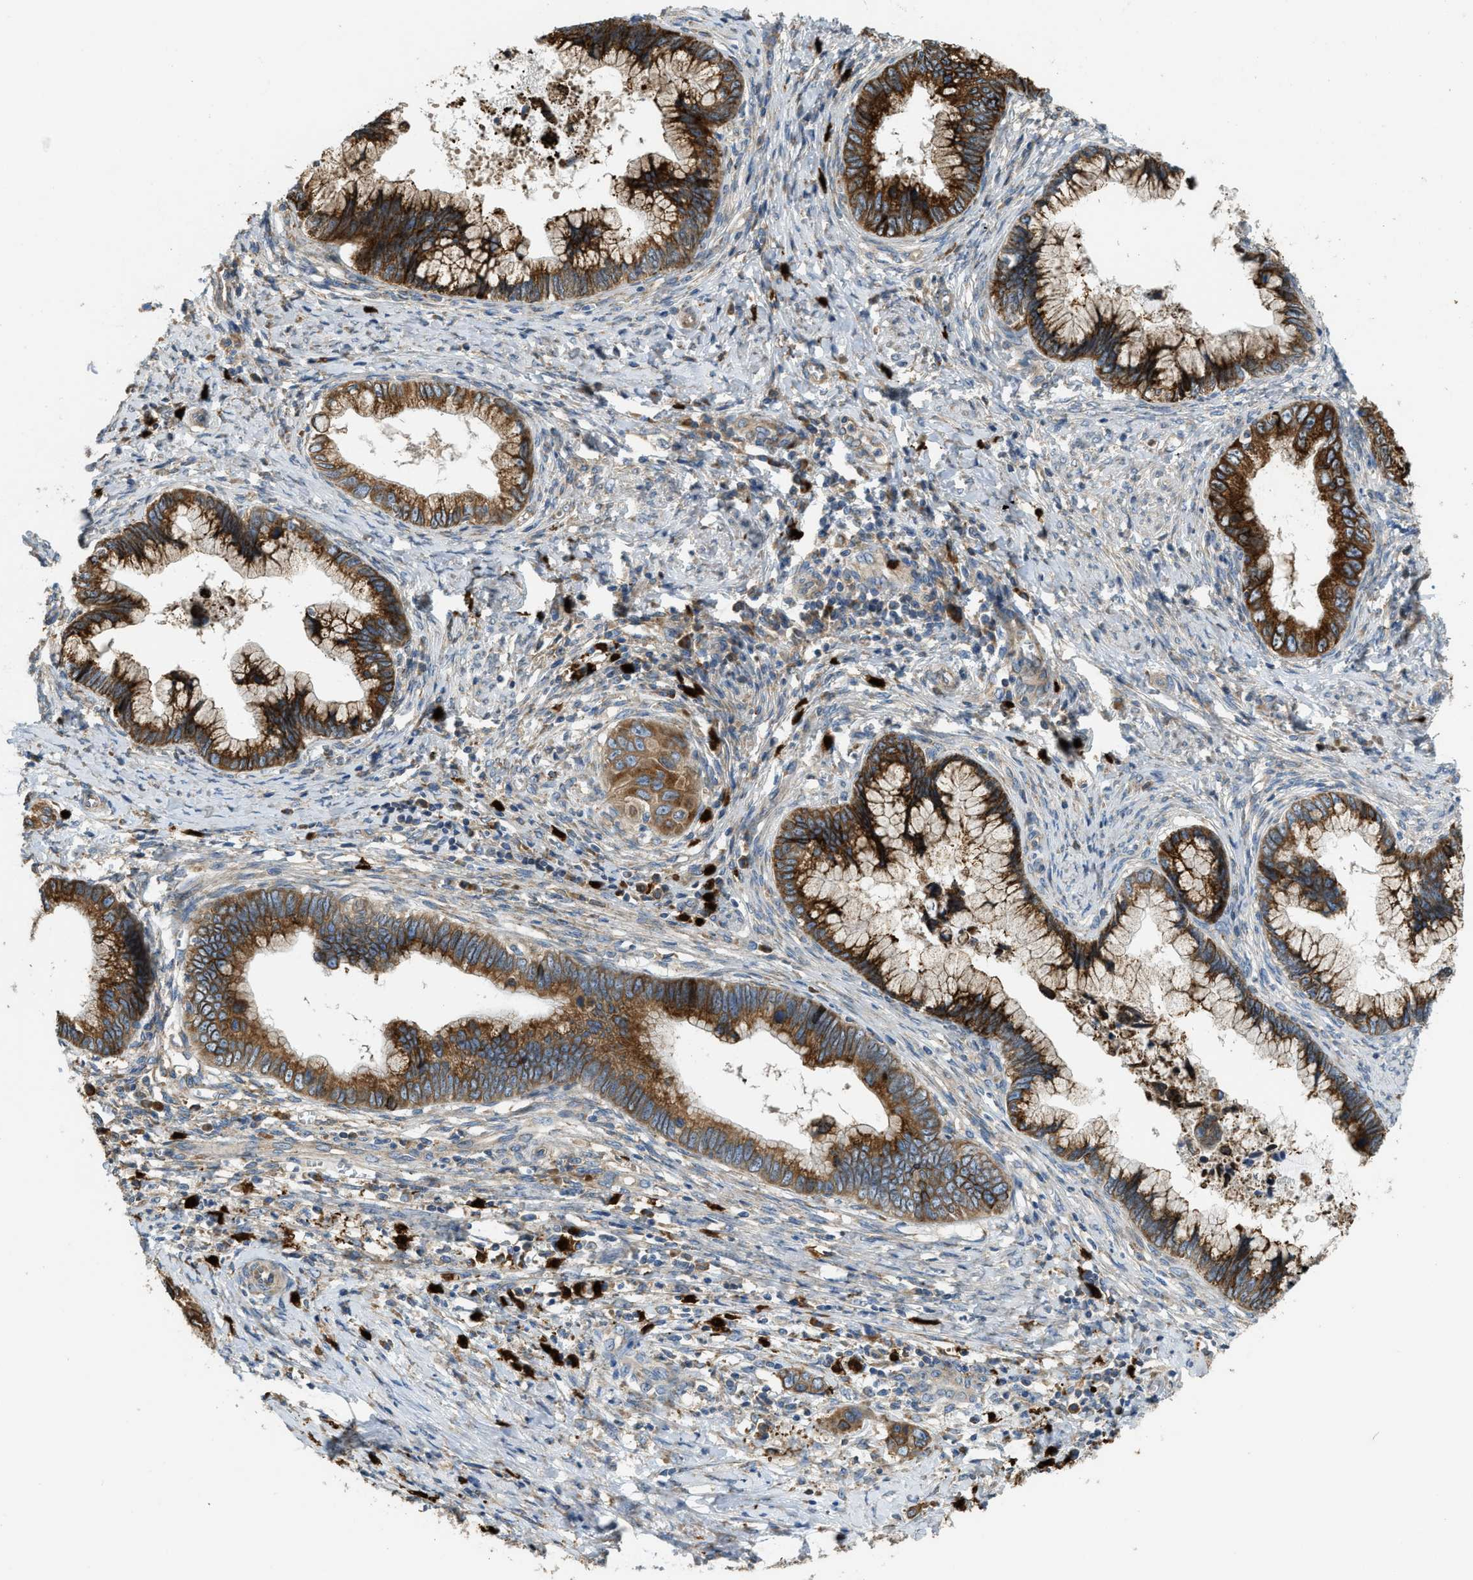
{"staining": {"intensity": "strong", "quantity": ">75%", "location": "cytoplasmic/membranous"}, "tissue": "cervical cancer", "cell_type": "Tumor cells", "image_type": "cancer", "snomed": [{"axis": "morphology", "description": "Adenocarcinoma, NOS"}, {"axis": "topography", "description": "Cervix"}], "caption": "IHC of human cervical cancer exhibits high levels of strong cytoplasmic/membranous positivity in about >75% of tumor cells. The staining is performed using DAB brown chromogen to label protein expression. The nuclei are counter-stained blue using hematoxylin.", "gene": "TMEM68", "patient": {"sex": "female", "age": 44}}